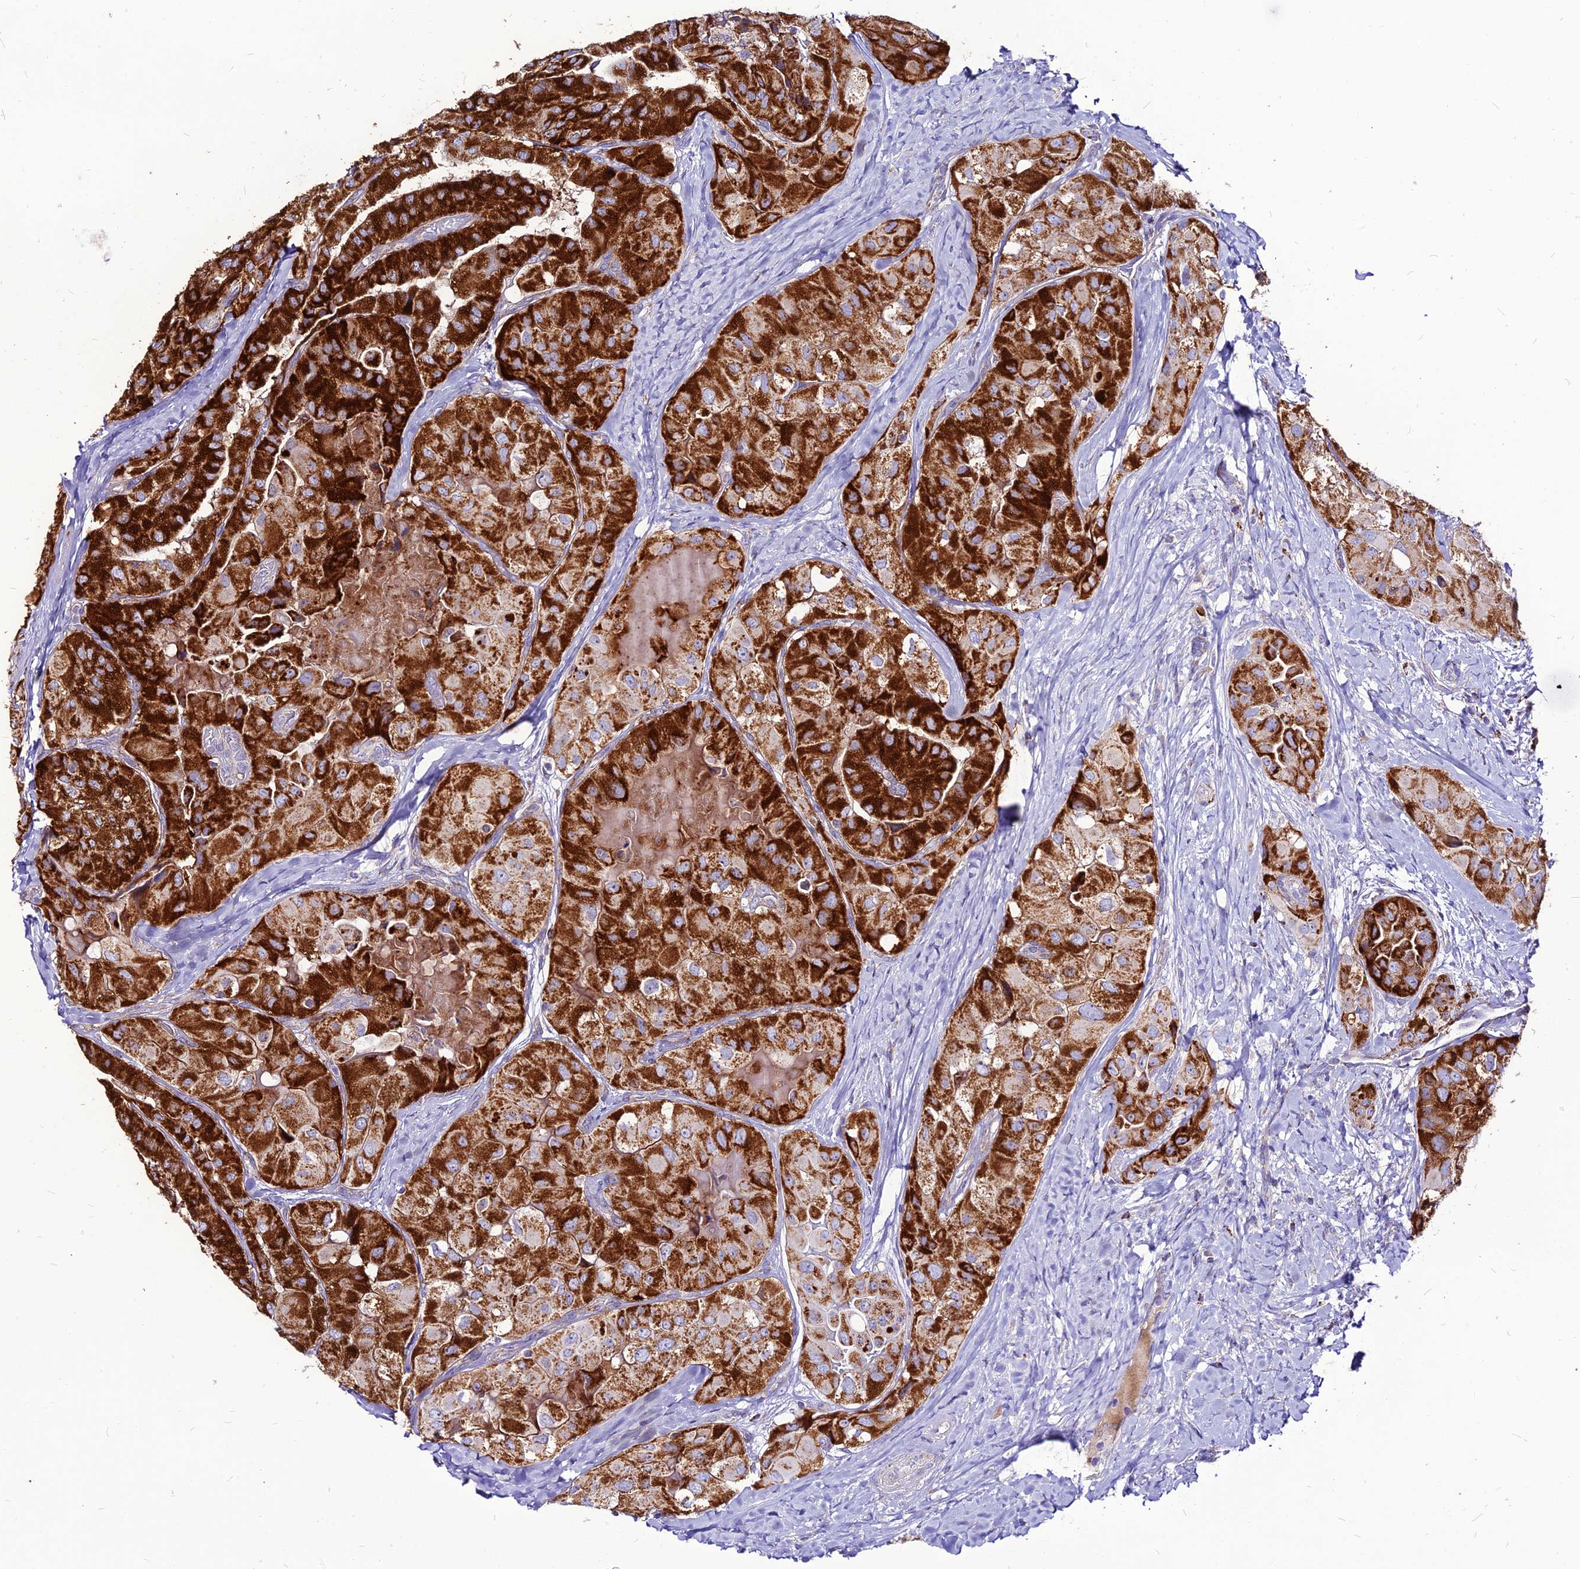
{"staining": {"intensity": "strong", "quantity": ">75%", "location": "cytoplasmic/membranous"}, "tissue": "thyroid cancer", "cell_type": "Tumor cells", "image_type": "cancer", "snomed": [{"axis": "morphology", "description": "Normal tissue, NOS"}, {"axis": "morphology", "description": "Papillary adenocarcinoma, NOS"}, {"axis": "topography", "description": "Thyroid gland"}], "caption": "A photomicrograph of thyroid cancer (papillary adenocarcinoma) stained for a protein demonstrates strong cytoplasmic/membranous brown staining in tumor cells. (IHC, brightfield microscopy, high magnification).", "gene": "ECI1", "patient": {"sex": "female", "age": 59}}